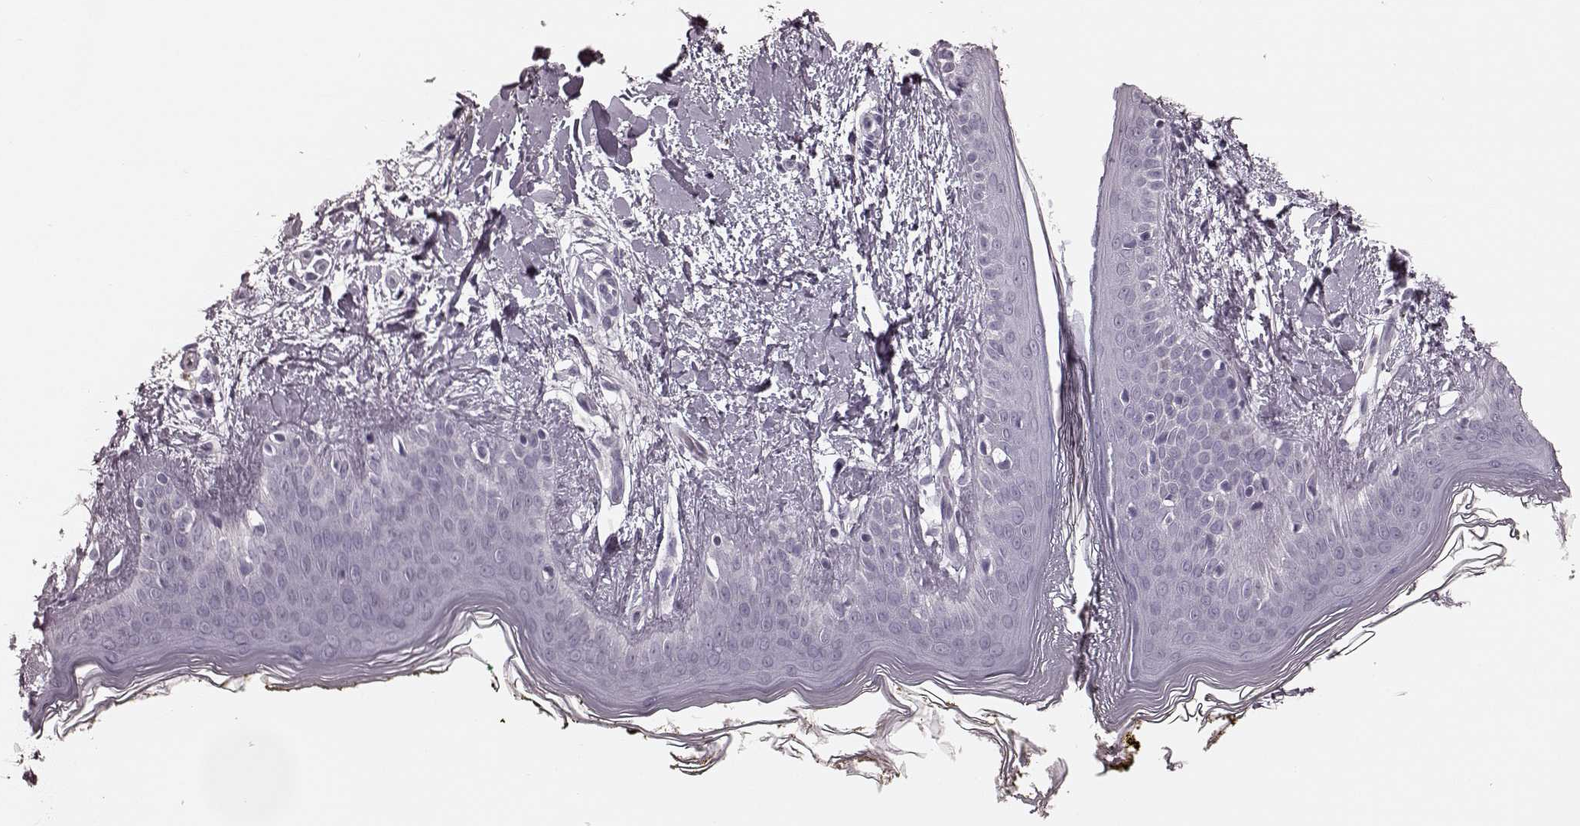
{"staining": {"intensity": "negative", "quantity": "none", "location": "none"}, "tissue": "skin", "cell_type": "Fibroblasts", "image_type": "normal", "snomed": [{"axis": "morphology", "description": "Normal tissue, NOS"}, {"axis": "topography", "description": "Skin"}], "caption": "High power microscopy image of an IHC photomicrograph of normal skin, revealing no significant positivity in fibroblasts. (DAB (3,3'-diaminobenzidine) immunohistochemistry visualized using brightfield microscopy, high magnification).", "gene": "TRPM1", "patient": {"sex": "female", "age": 34}}